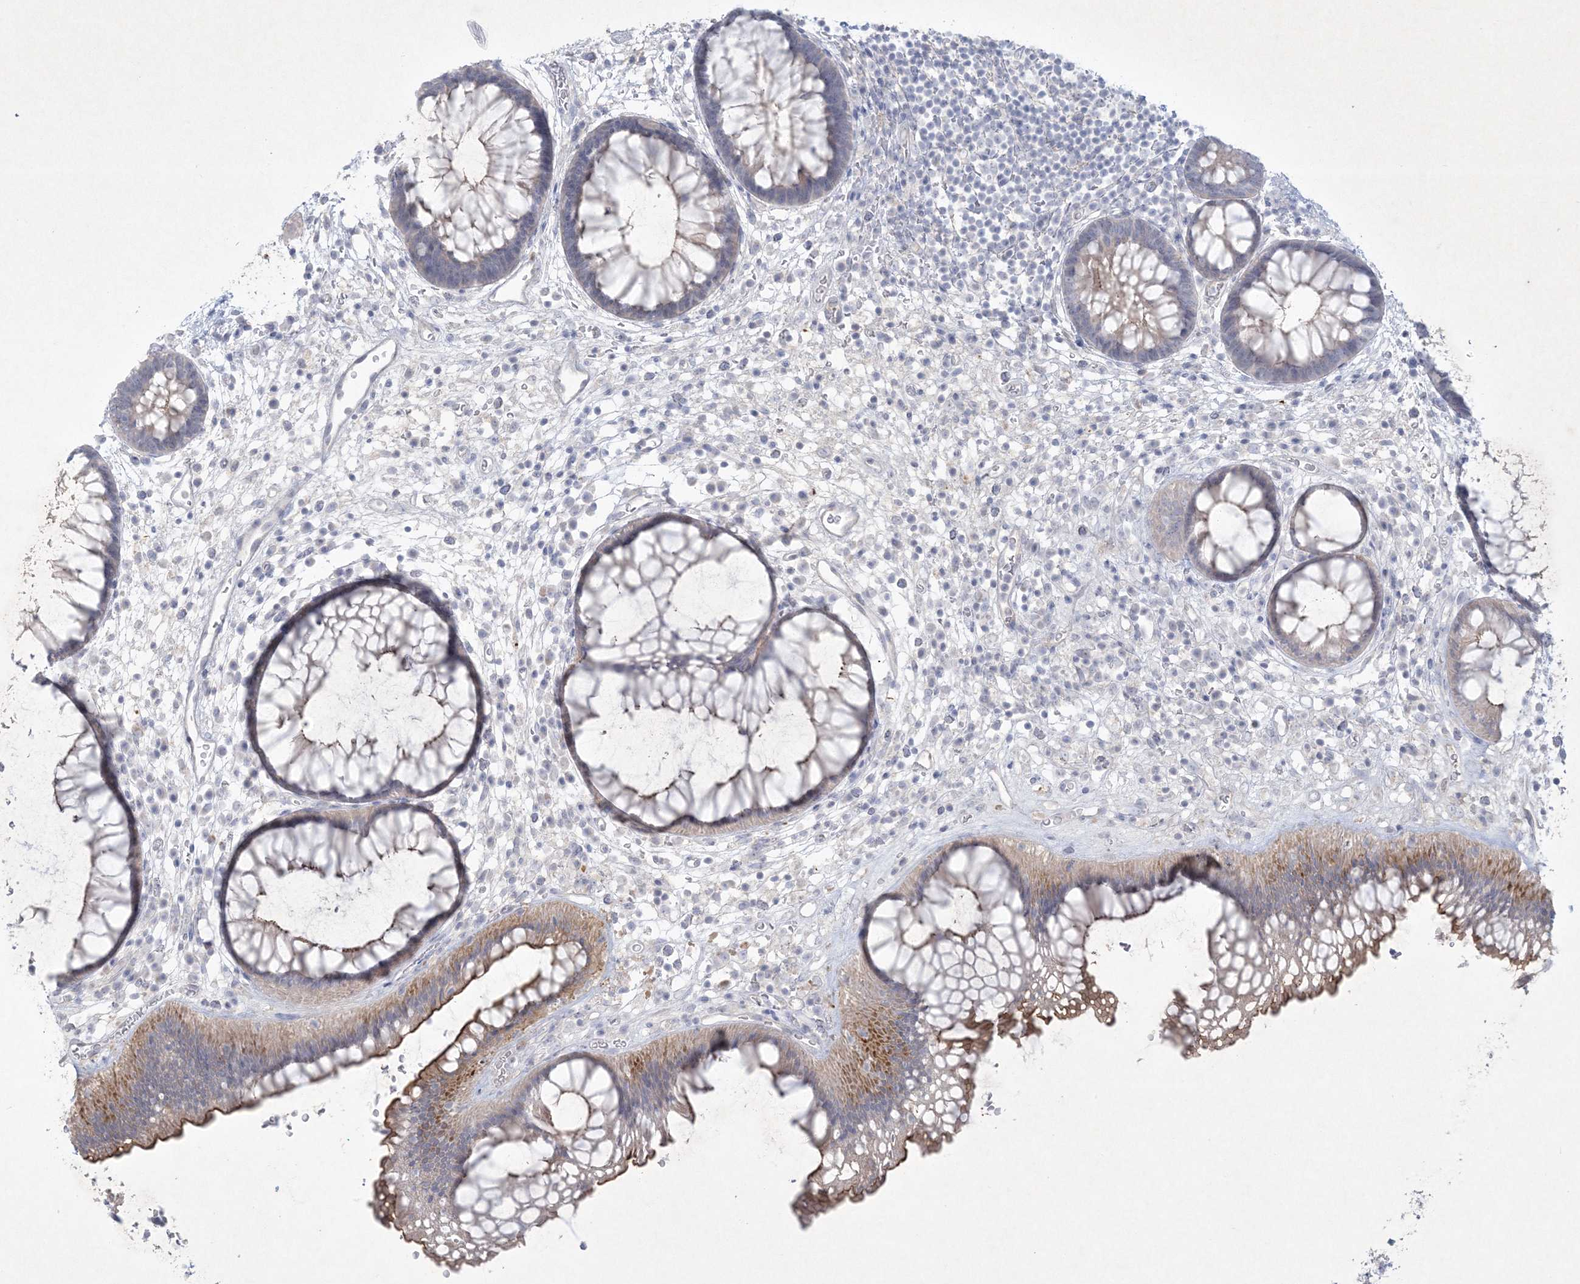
{"staining": {"intensity": "moderate", "quantity": "<25%", "location": "cytoplasmic/membranous"}, "tissue": "rectum", "cell_type": "Glandular cells", "image_type": "normal", "snomed": [{"axis": "morphology", "description": "Normal tissue, NOS"}, {"axis": "topography", "description": "Rectum"}], "caption": "DAB (3,3'-diaminobenzidine) immunohistochemical staining of unremarkable rectum shows moderate cytoplasmic/membranous protein expression in approximately <25% of glandular cells.", "gene": "CCDC24", "patient": {"sex": "male", "age": 51}}